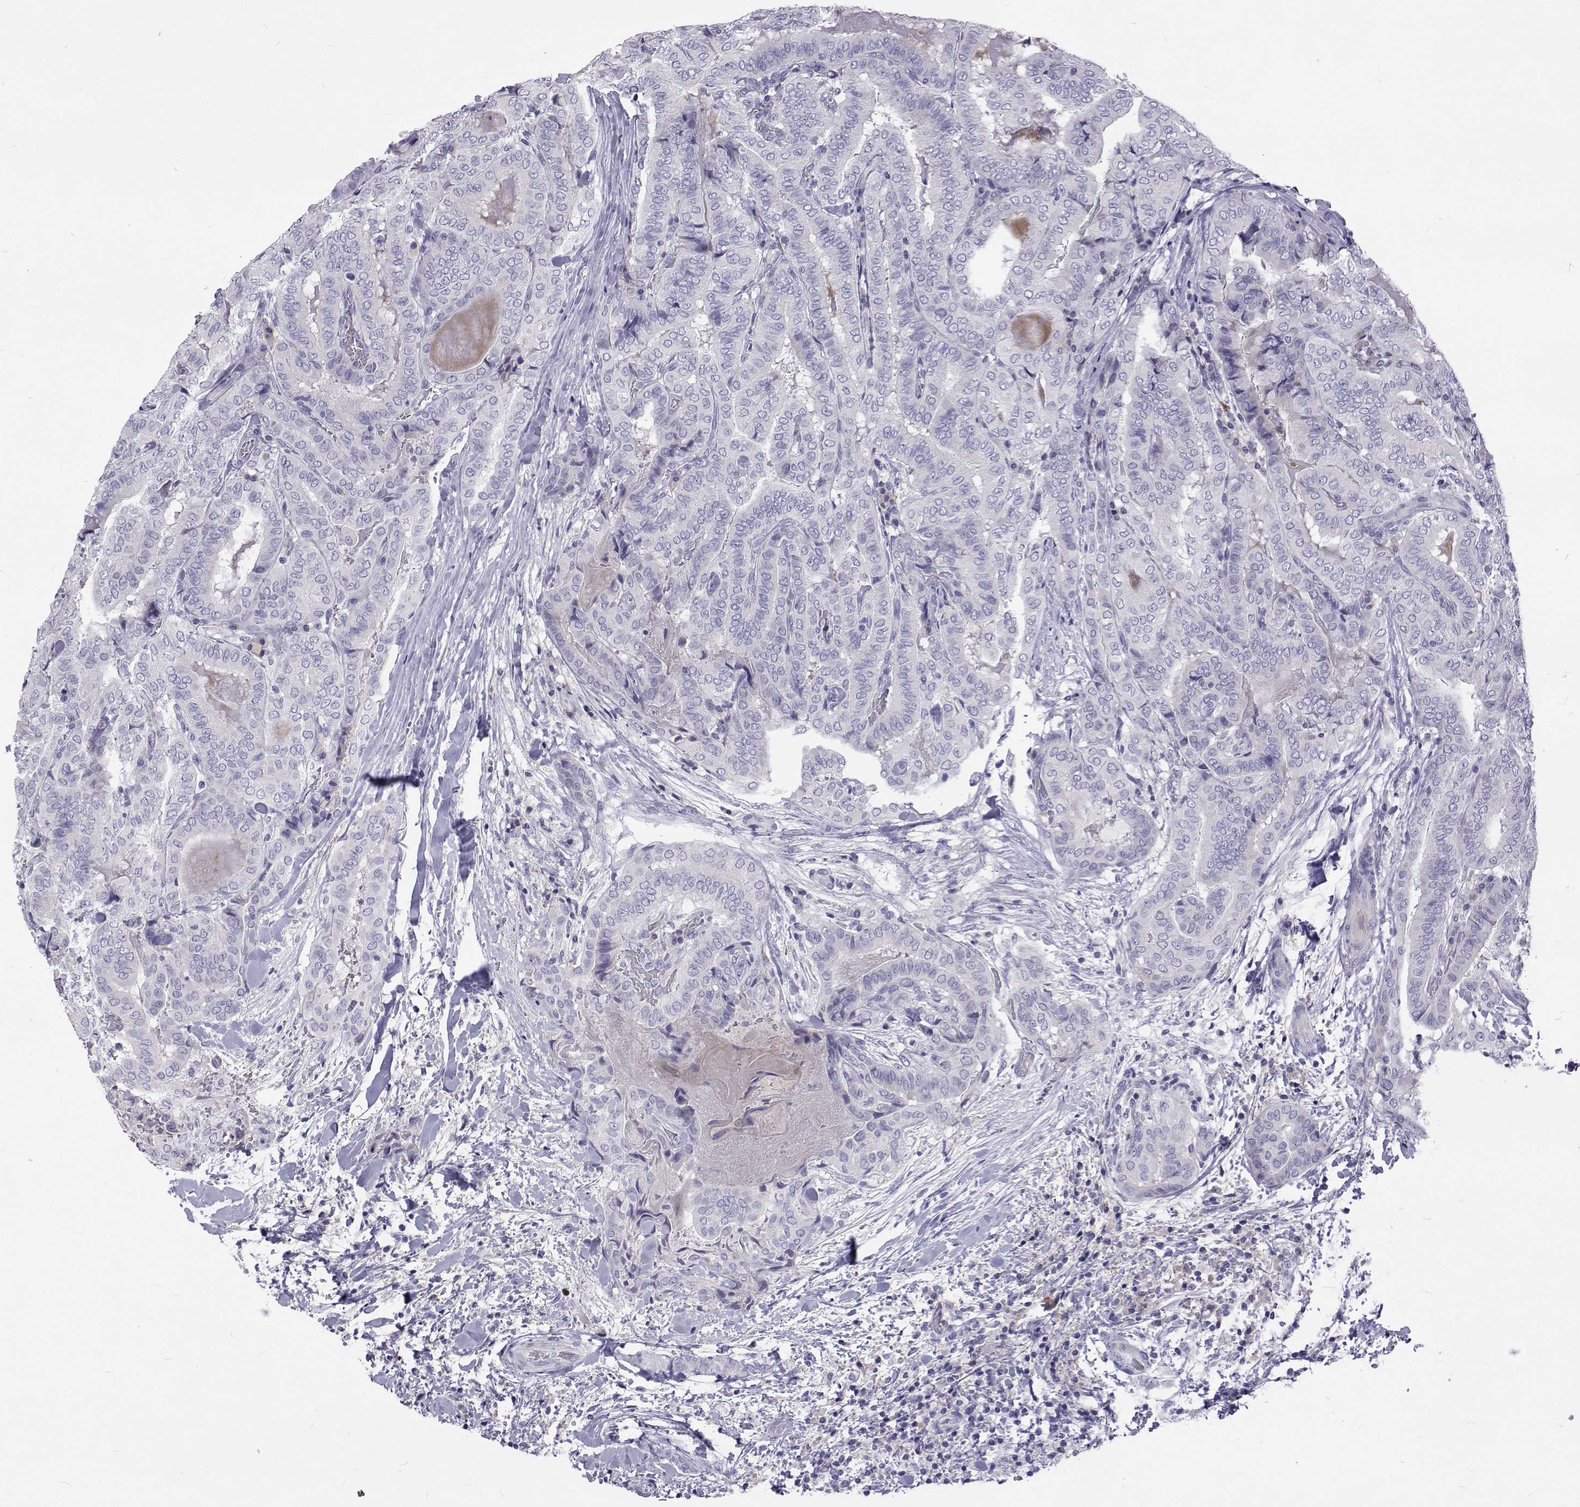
{"staining": {"intensity": "negative", "quantity": "none", "location": "none"}, "tissue": "thyroid cancer", "cell_type": "Tumor cells", "image_type": "cancer", "snomed": [{"axis": "morphology", "description": "Papillary adenocarcinoma, NOS"}, {"axis": "topography", "description": "Thyroid gland"}], "caption": "High magnification brightfield microscopy of thyroid papillary adenocarcinoma stained with DAB (3,3'-diaminobenzidine) (brown) and counterstained with hematoxylin (blue): tumor cells show no significant expression.", "gene": "NPR3", "patient": {"sex": "female", "age": 61}}